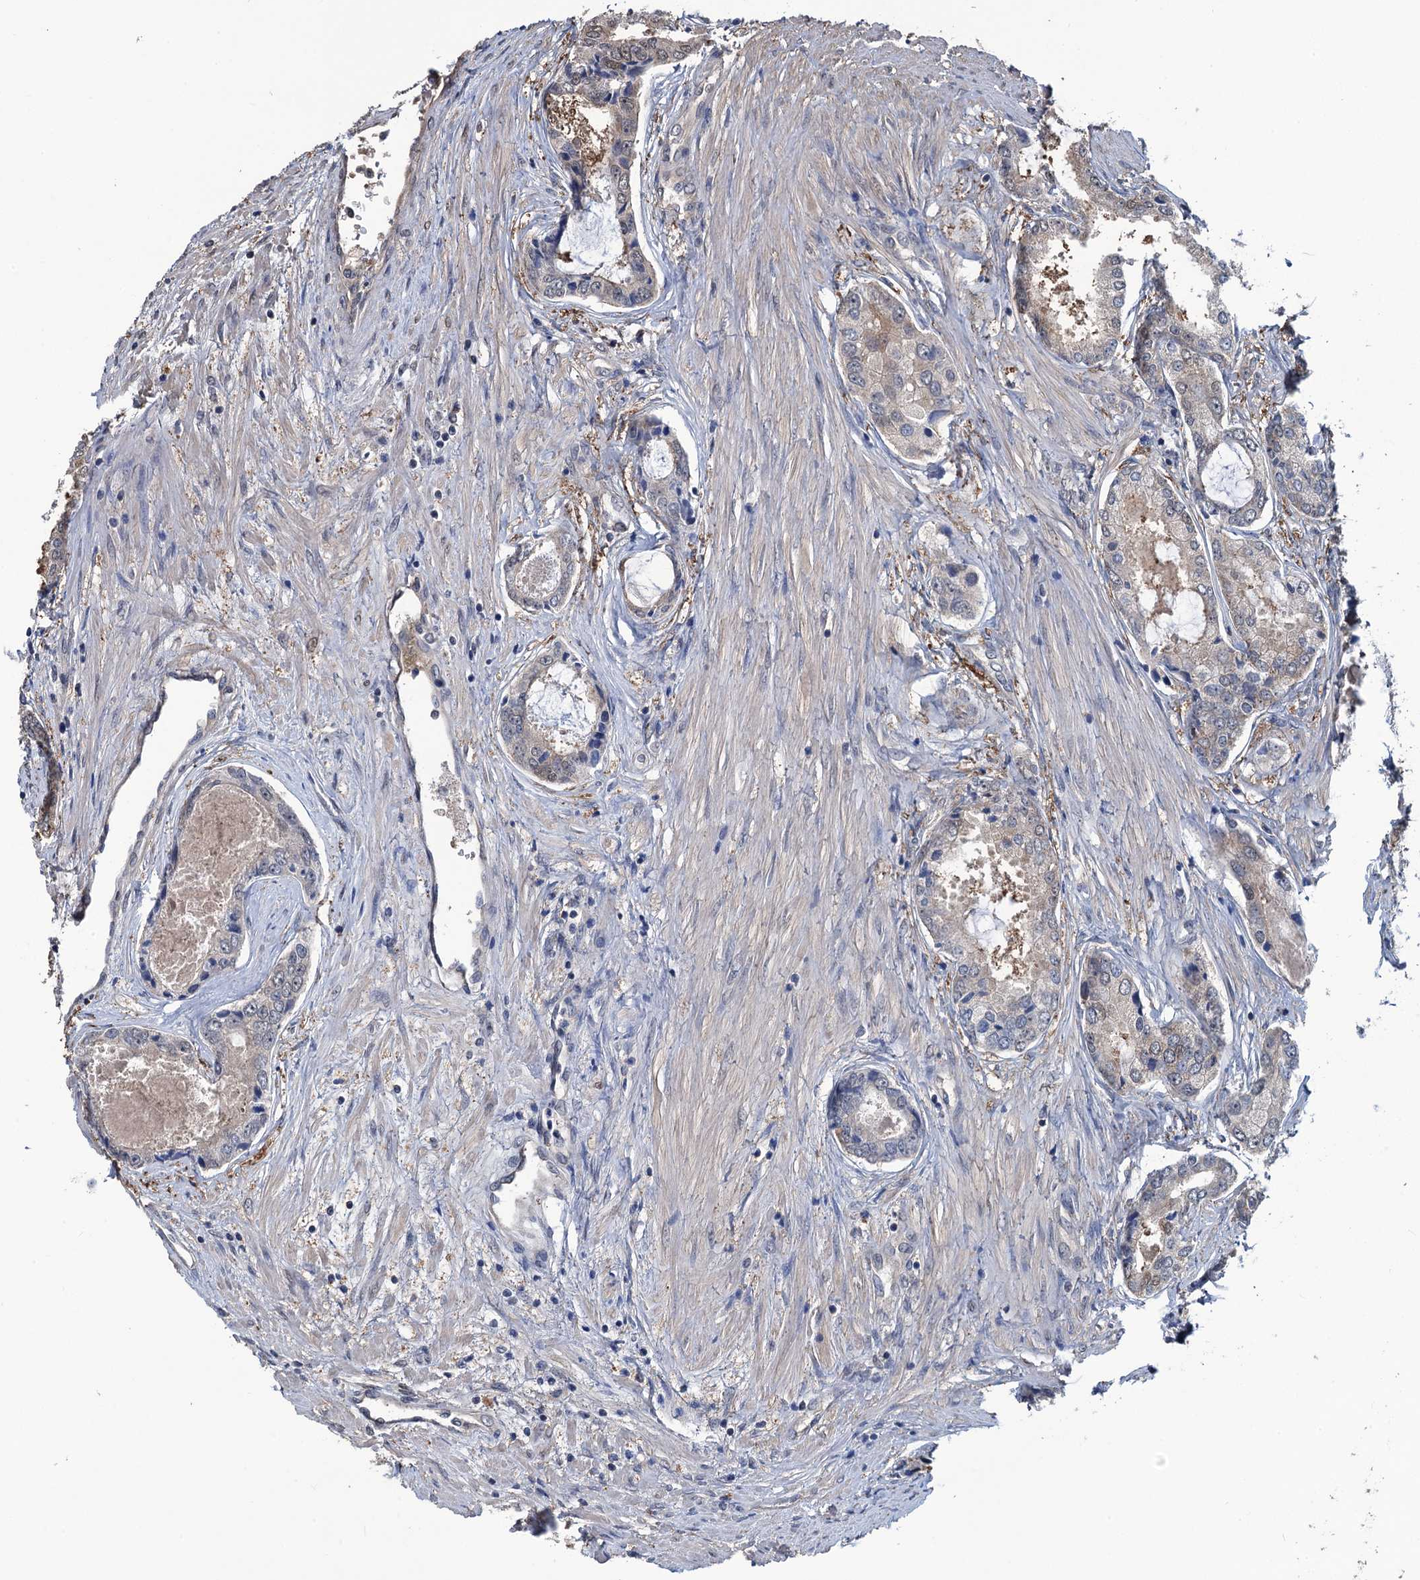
{"staining": {"intensity": "weak", "quantity": "<25%", "location": "cytoplasmic/membranous"}, "tissue": "prostate cancer", "cell_type": "Tumor cells", "image_type": "cancer", "snomed": [{"axis": "morphology", "description": "Adenocarcinoma, Low grade"}, {"axis": "topography", "description": "Prostate"}], "caption": "Tumor cells are negative for protein expression in human prostate cancer (low-grade adenocarcinoma).", "gene": "RTKN2", "patient": {"sex": "male", "age": 68}}